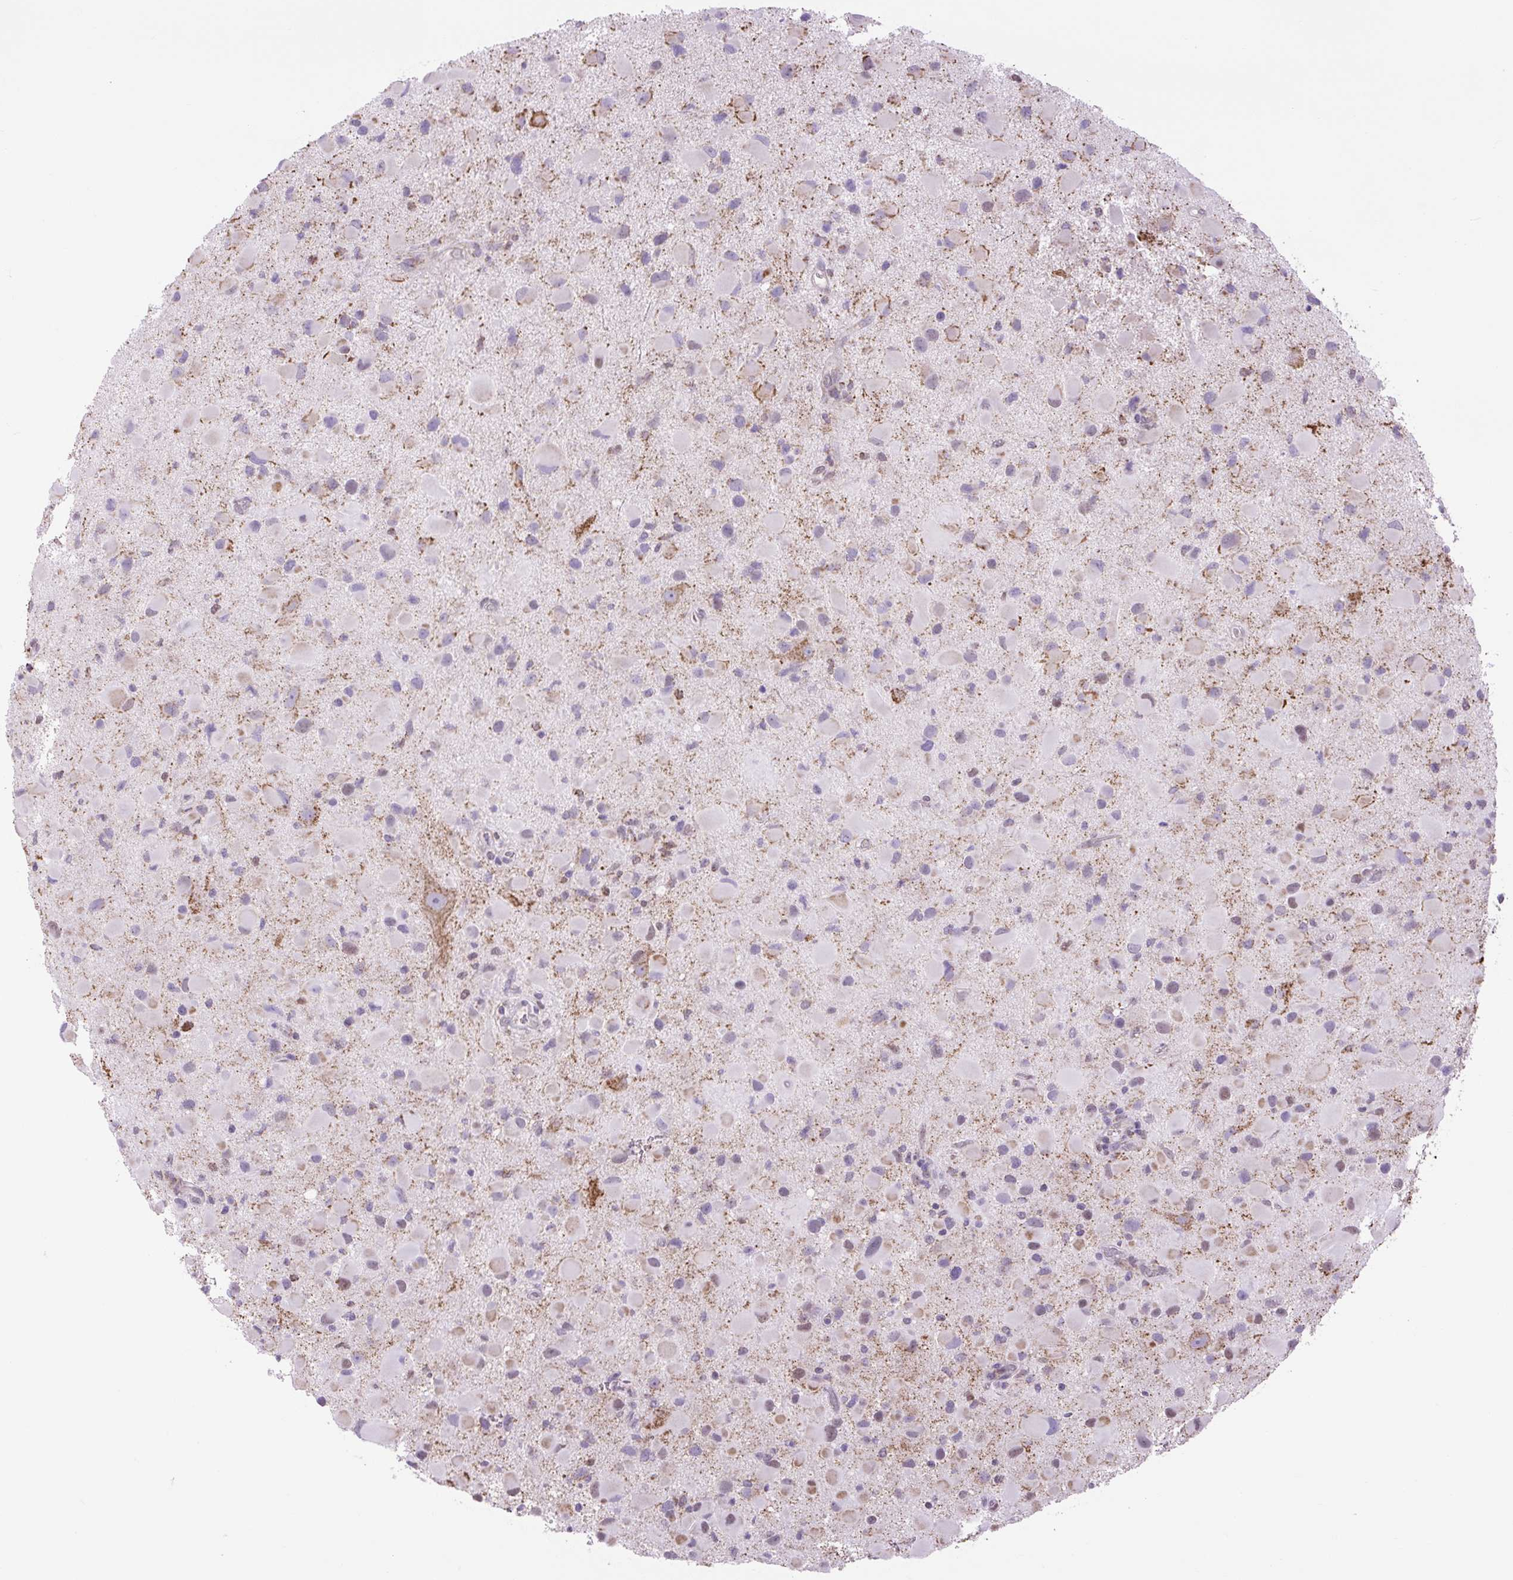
{"staining": {"intensity": "moderate", "quantity": "<25%", "location": "cytoplasmic/membranous"}, "tissue": "glioma", "cell_type": "Tumor cells", "image_type": "cancer", "snomed": [{"axis": "morphology", "description": "Glioma, malignant, Low grade"}, {"axis": "topography", "description": "Brain"}], "caption": "Tumor cells reveal moderate cytoplasmic/membranous positivity in approximately <25% of cells in glioma. (IHC, brightfield microscopy, high magnification).", "gene": "SCO2", "patient": {"sex": "female", "age": 32}}